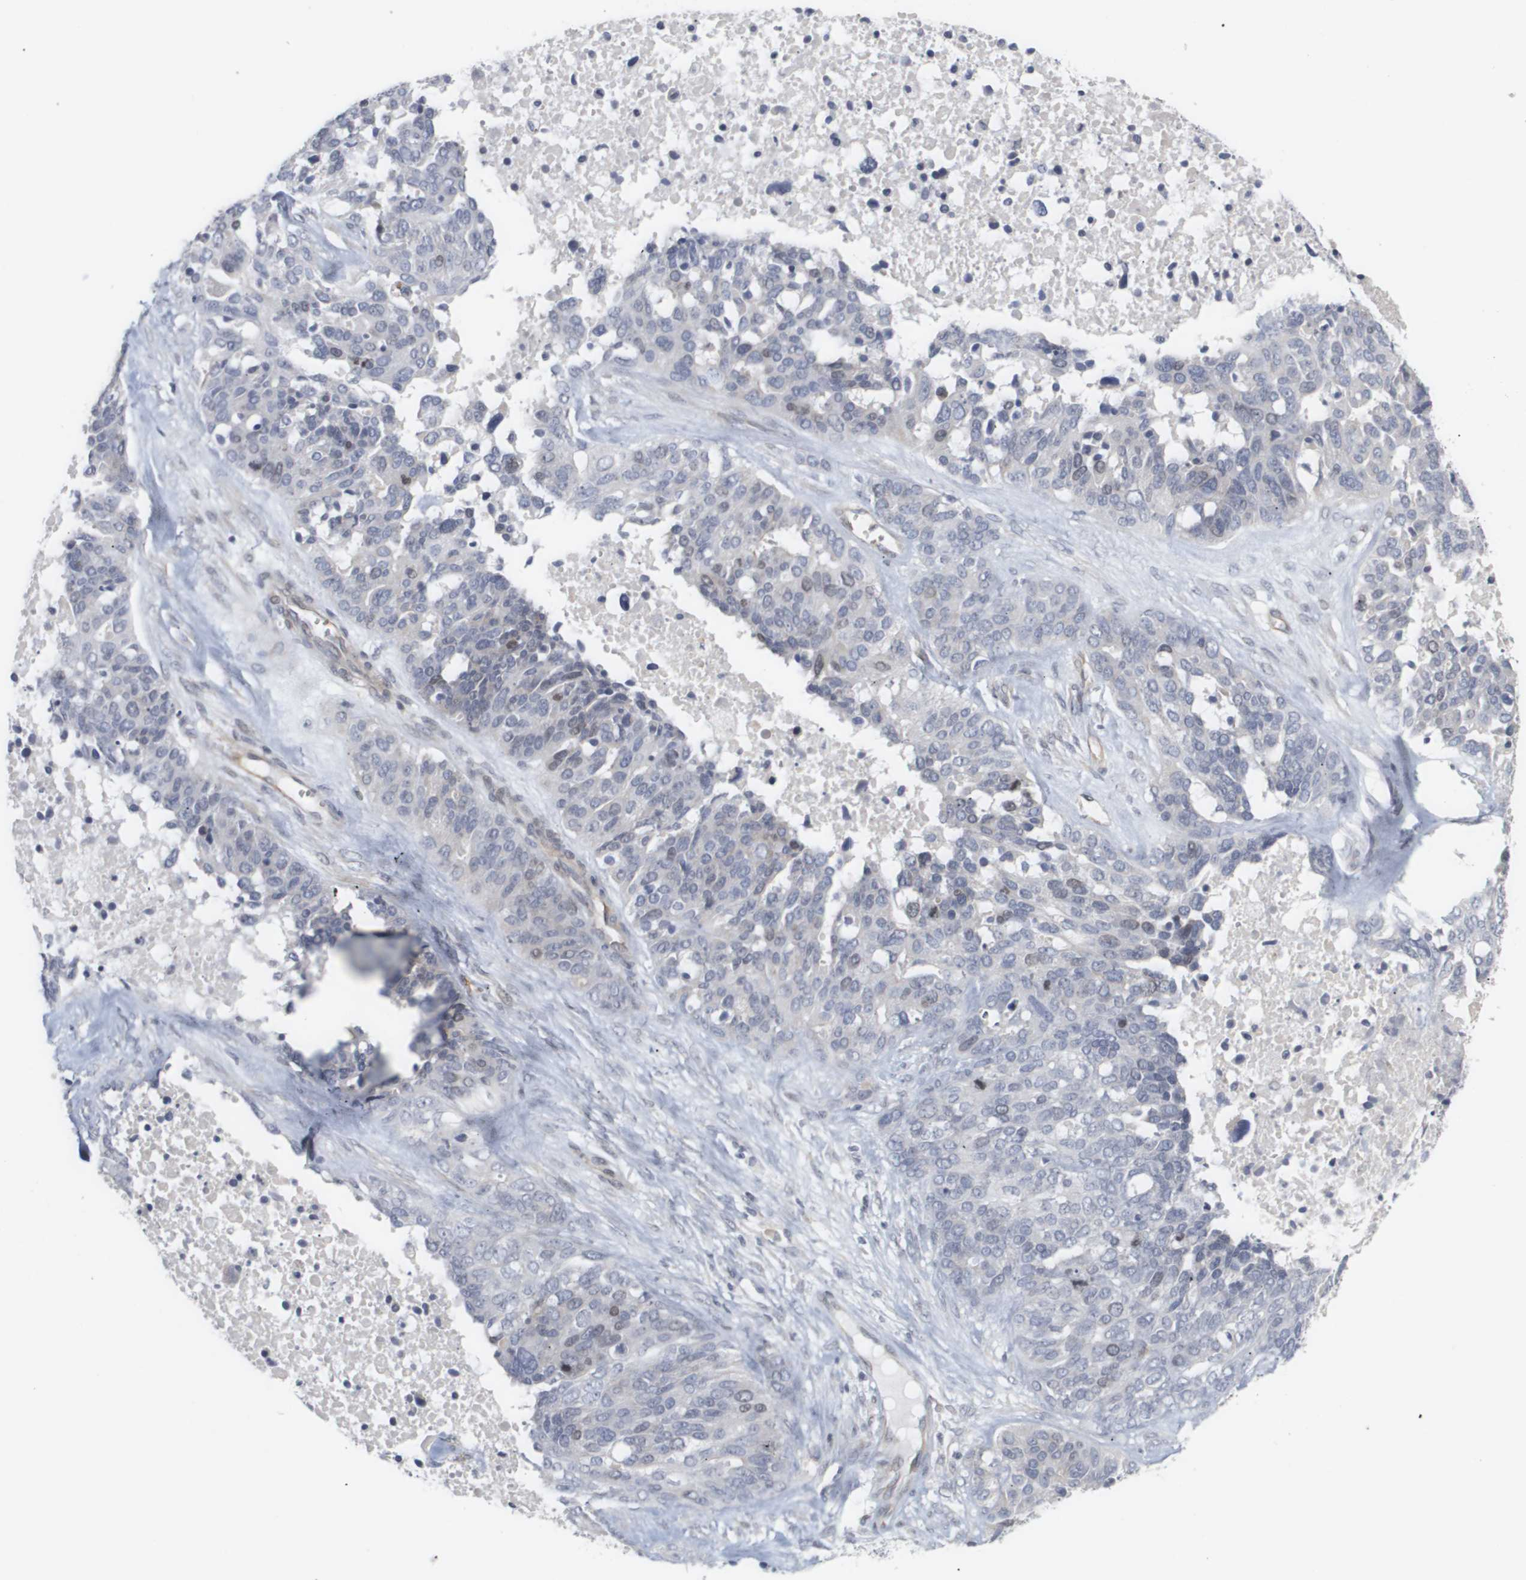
{"staining": {"intensity": "weak", "quantity": "<25%", "location": "nuclear"}, "tissue": "ovarian cancer", "cell_type": "Tumor cells", "image_type": "cancer", "snomed": [{"axis": "morphology", "description": "Cystadenocarcinoma, serous, NOS"}, {"axis": "topography", "description": "Ovary"}], "caption": "The immunohistochemistry photomicrograph has no significant positivity in tumor cells of ovarian cancer (serous cystadenocarcinoma) tissue.", "gene": "CYB561", "patient": {"sex": "female", "age": 44}}